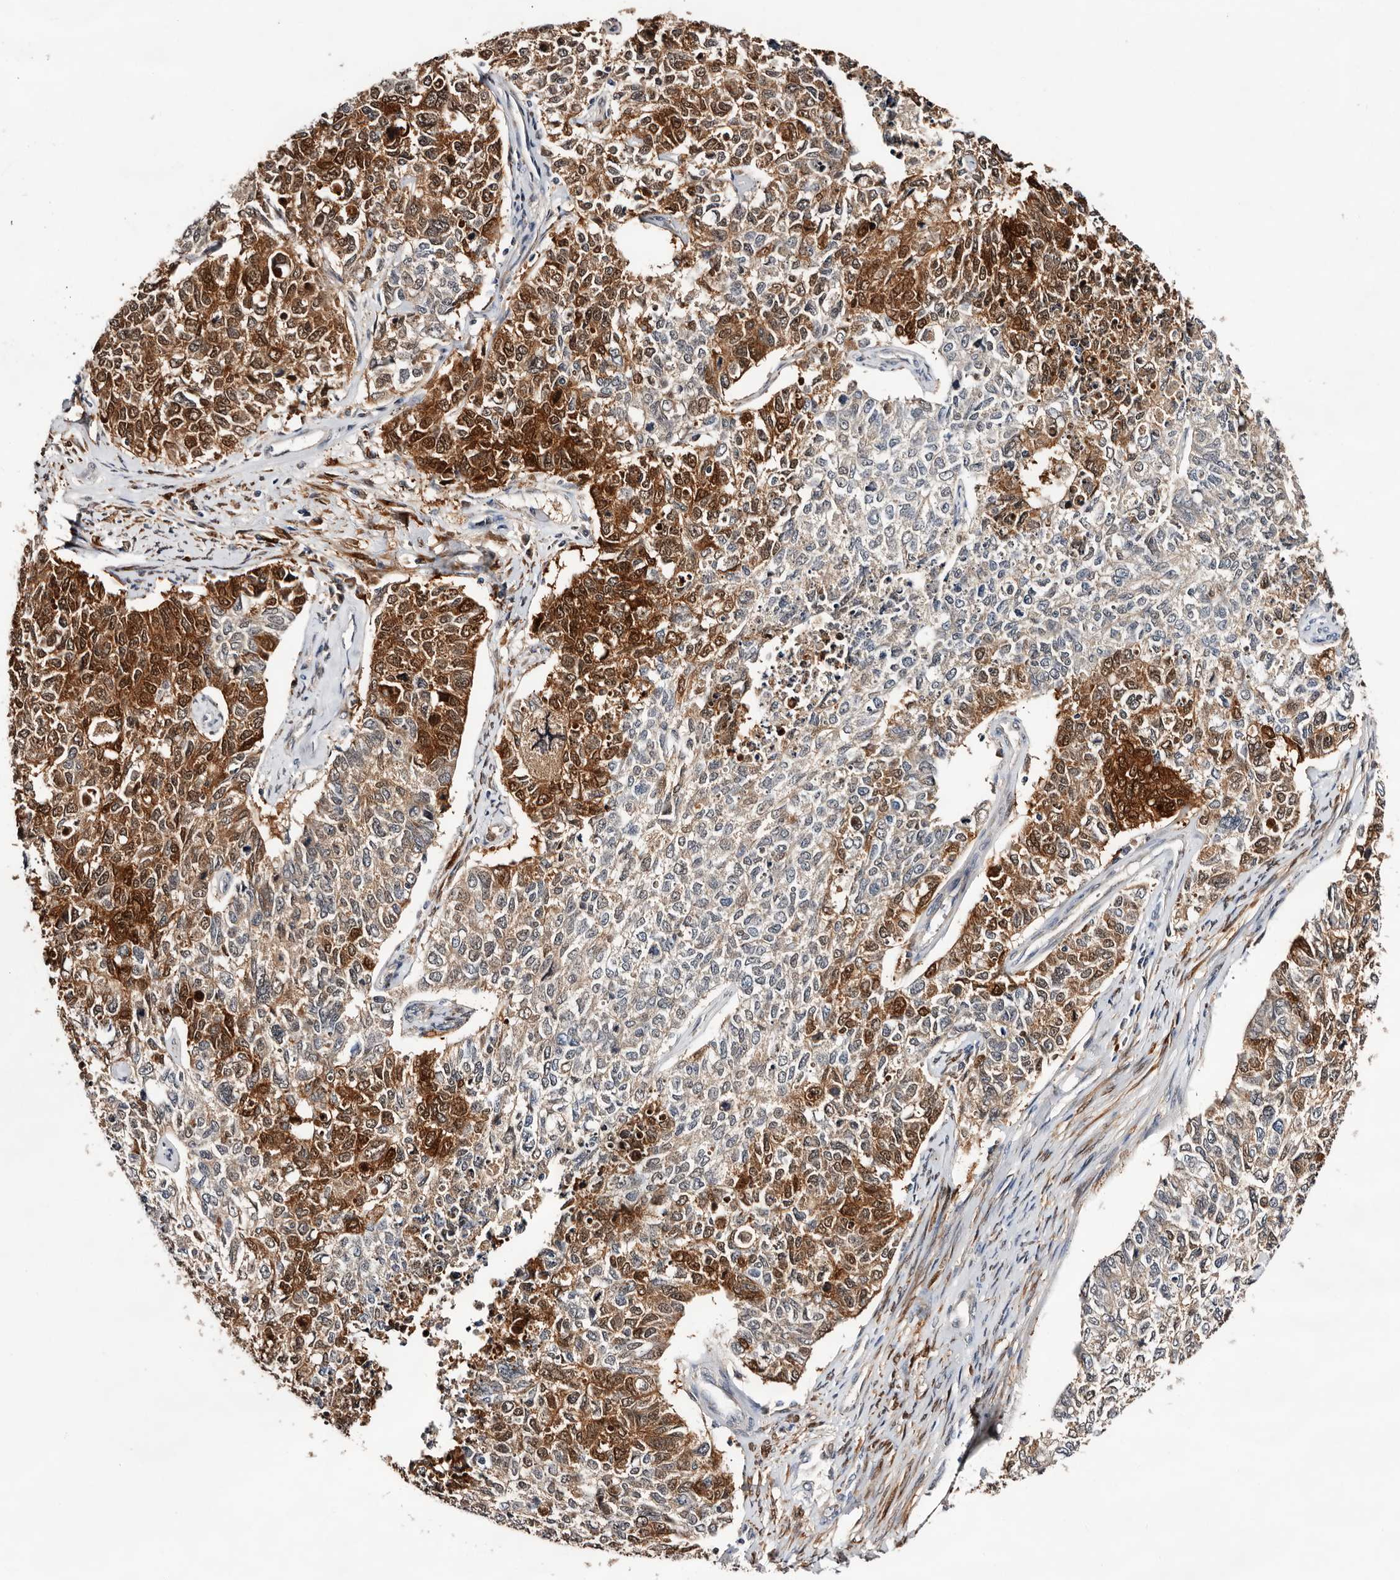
{"staining": {"intensity": "moderate", "quantity": ">75%", "location": "cytoplasmic/membranous,nuclear"}, "tissue": "cervical cancer", "cell_type": "Tumor cells", "image_type": "cancer", "snomed": [{"axis": "morphology", "description": "Squamous cell carcinoma, NOS"}, {"axis": "topography", "description": "Cervix"}], "caption": "Brown immunohistochemical staining in cervical squamous cell carcinoma displays moderate cytoplasmic/membranous and nuclear staining in approximately >75% of tumor cells.", "gene": "TP53I3", "patient": {"sex": "female", "age": 63}}